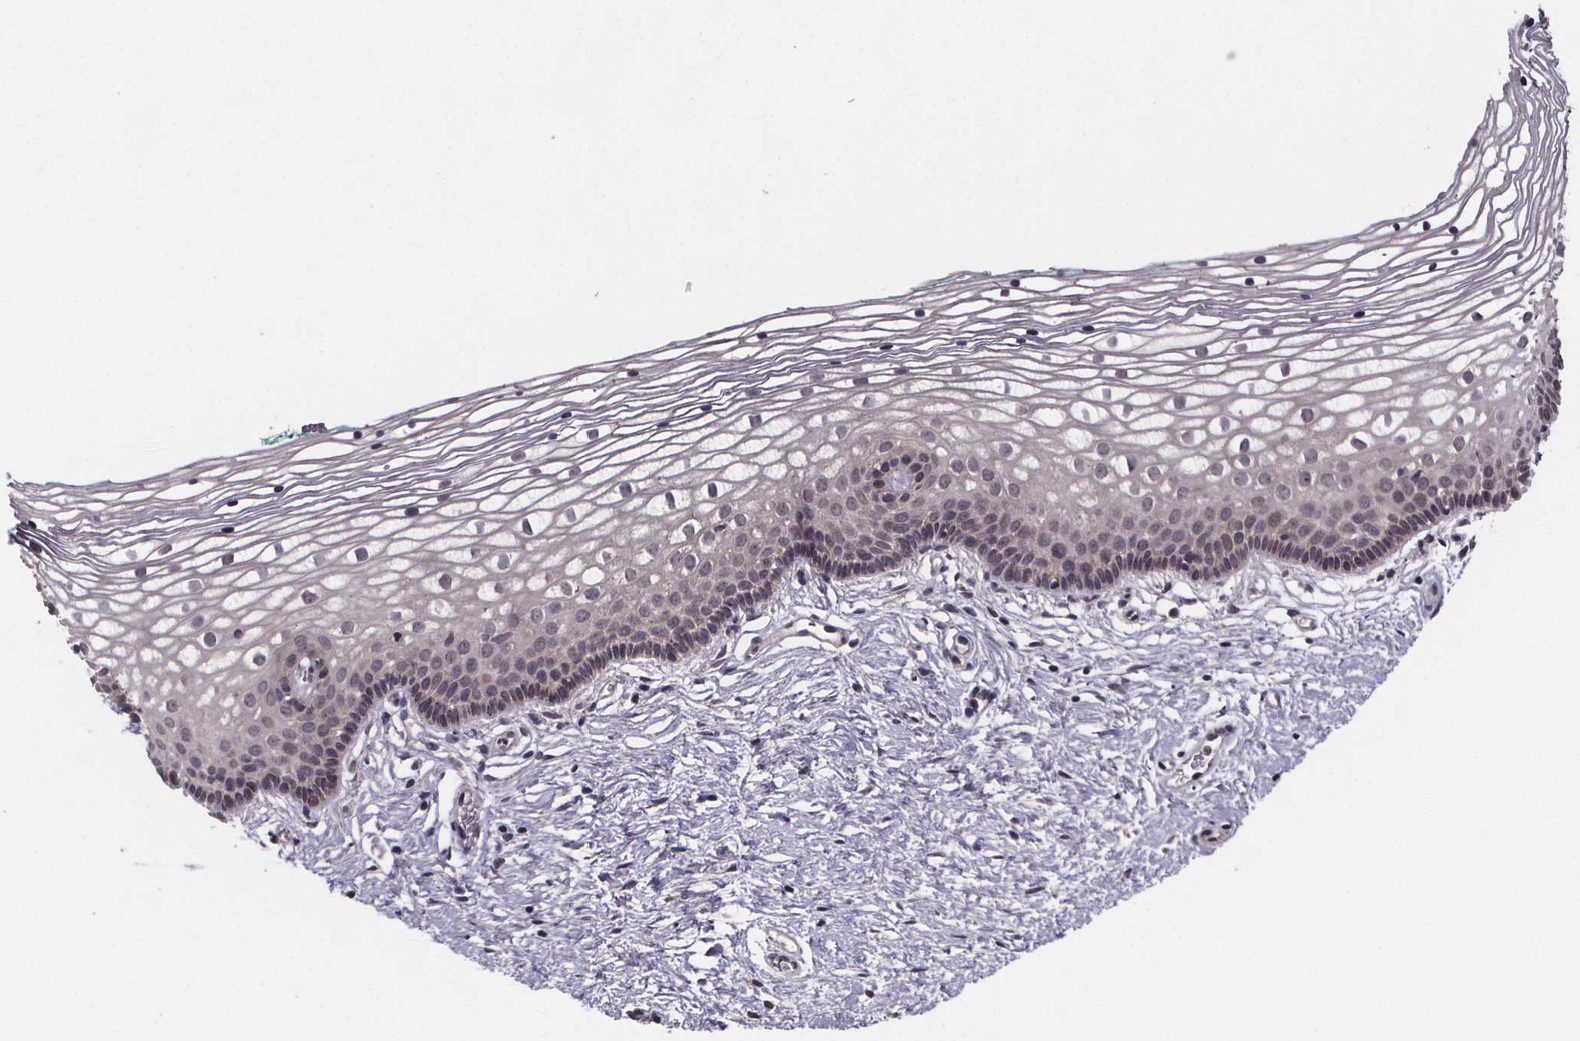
{"staining": {"intensity": "weak", "quantity": "<25%", "location": "cytoplasmic/membranous"}, "tissue": "vagina", "cell_type": "Squamous epithelial cells", "image_type": "normal", "snomed": [{"axis": "morphology", "description": "Normal tissue, NOS"}, {"axis": "topography", "description": "Vagina"}], "caption": "This is a photomicrograph of immunohistochemistry (IHC) staining of benign vagina, which shows no staining in squamous epithelial cells. The staining was performed using DAB to visualize the protein expression in brown, while the nuclei were stained in blue with hematoxylin (Magnification: 20x).", "gene": "SAT1", "patient": {"sex": "female", "age": 36}}